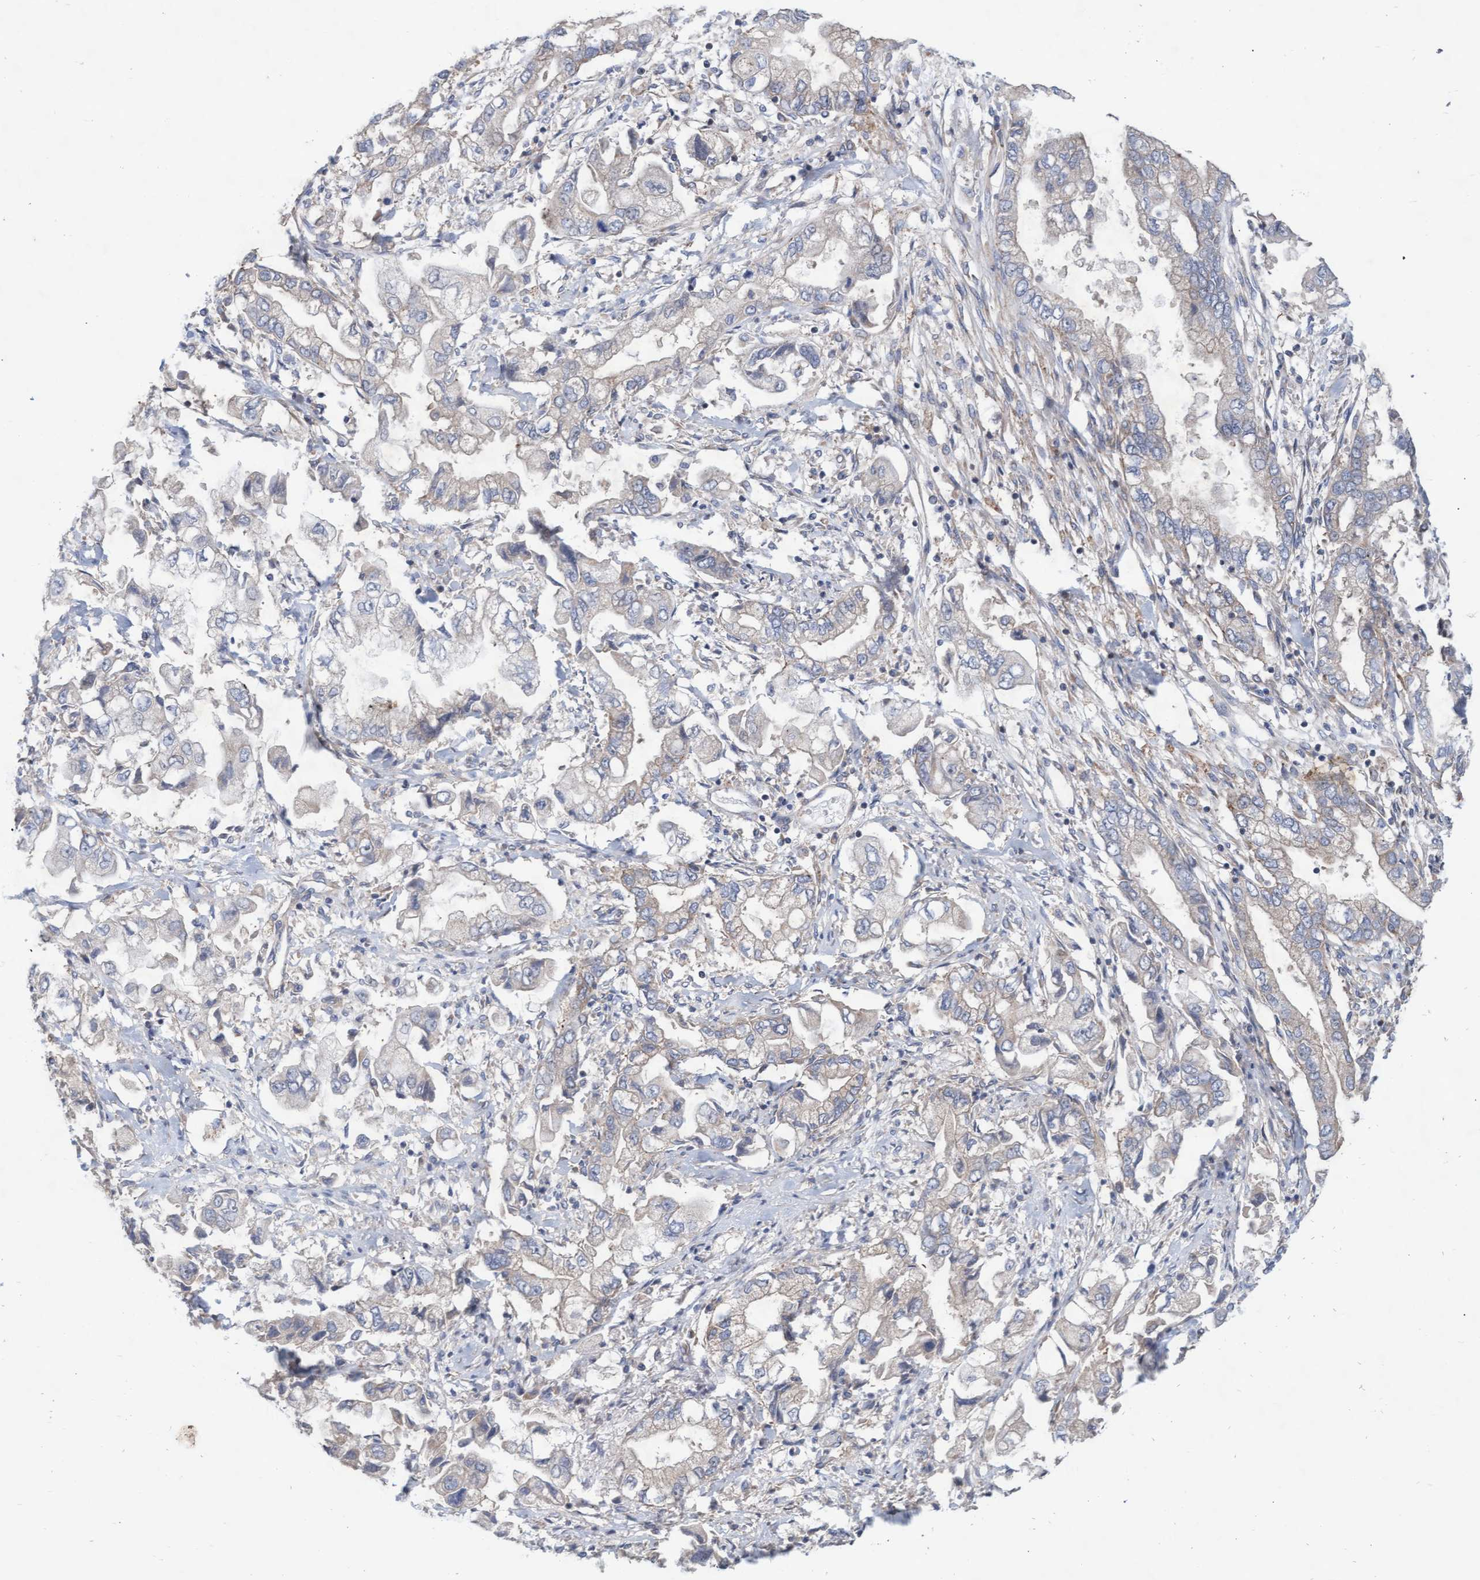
{"staining": {"intensity": "weak", "quantity": "<25%", "location": "cytoplasmic/membranous"}, "tissue": "stomach cancer", "cell_type": "Tumor cells", "image_type": "cancer", "snomed": [{"axis": "morphology", "description": "Normal tissue, NOS"}, {"axis": "morphology", "description": "Adenocarcinoma, NOS"}, {"axis": "topography", "description": "Stomach"}], "caption": "Immunohistochemistry micrograph of neoplastic tissue: stomach cancer stained with DAB (3,3'-diaminobenzidine) shows no significant protein positivity in tumor cells.", "gene": "ABCF2", "patient": {"sex": "male", "age": 62}}